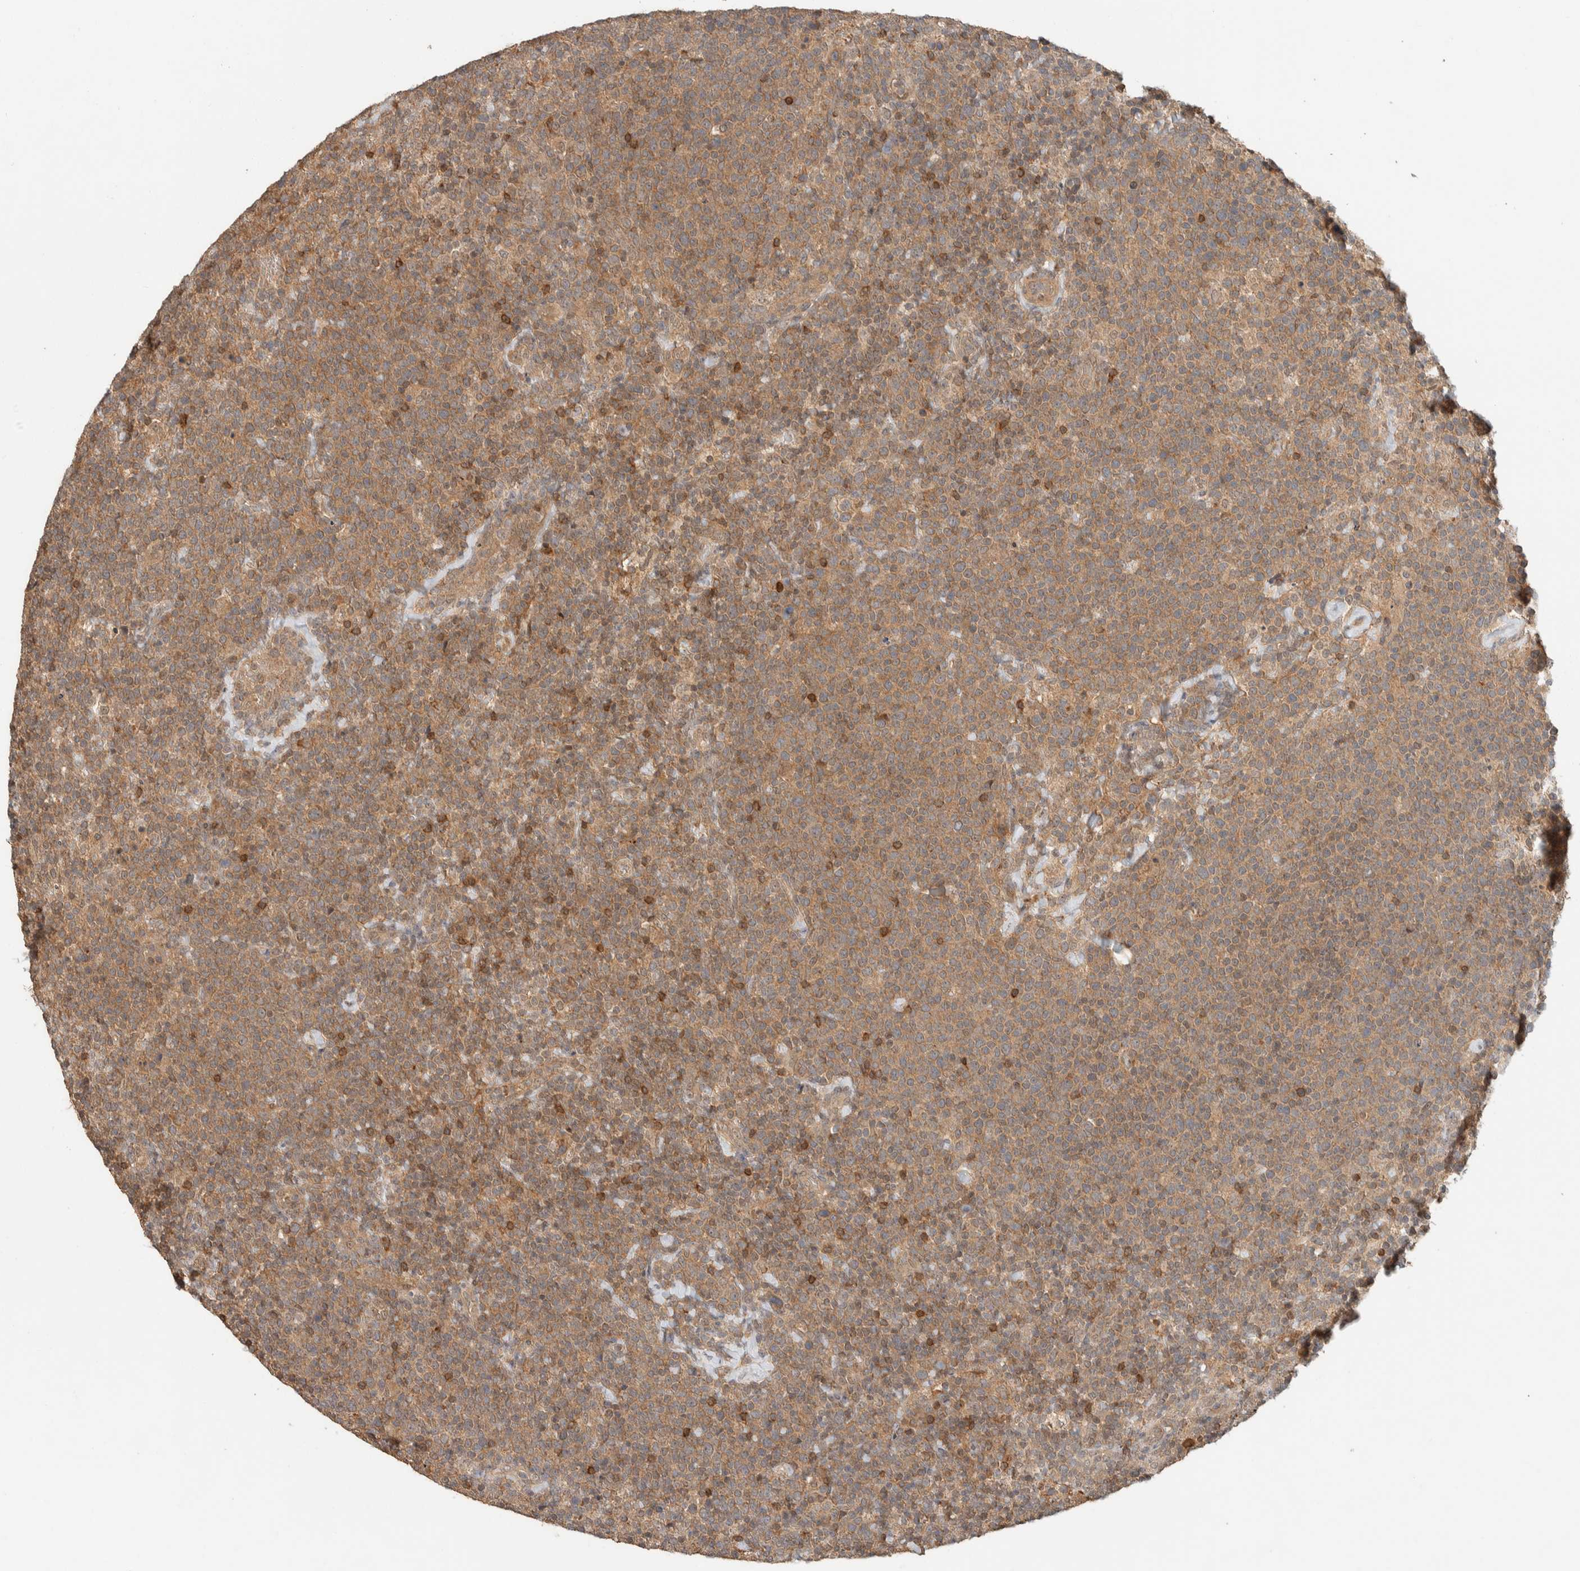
{"staining": {"intensity": "strong", "quantity": ">75%", "location": "cytoplasmic/membranous"}, "tissue": "lymphoma", "cell_type": "Tumor cells", "image_type": "cancer", "snomed": [{"axis": "morphology", "description": "Malignant lymphoma, non-Hodgkin's type, High grade"}, {"axis": "topography", "description": "Lymph node"}], "caption": "Strong cytoplasmic/membranous staining for a protein is seen in approximately >75% of tumor cells of malignant lymphoma, non-Hodgkin's type (high-grade) using IHC.", "gene": "ZNF567", "patient": {"sex": "male", "age": 61}}